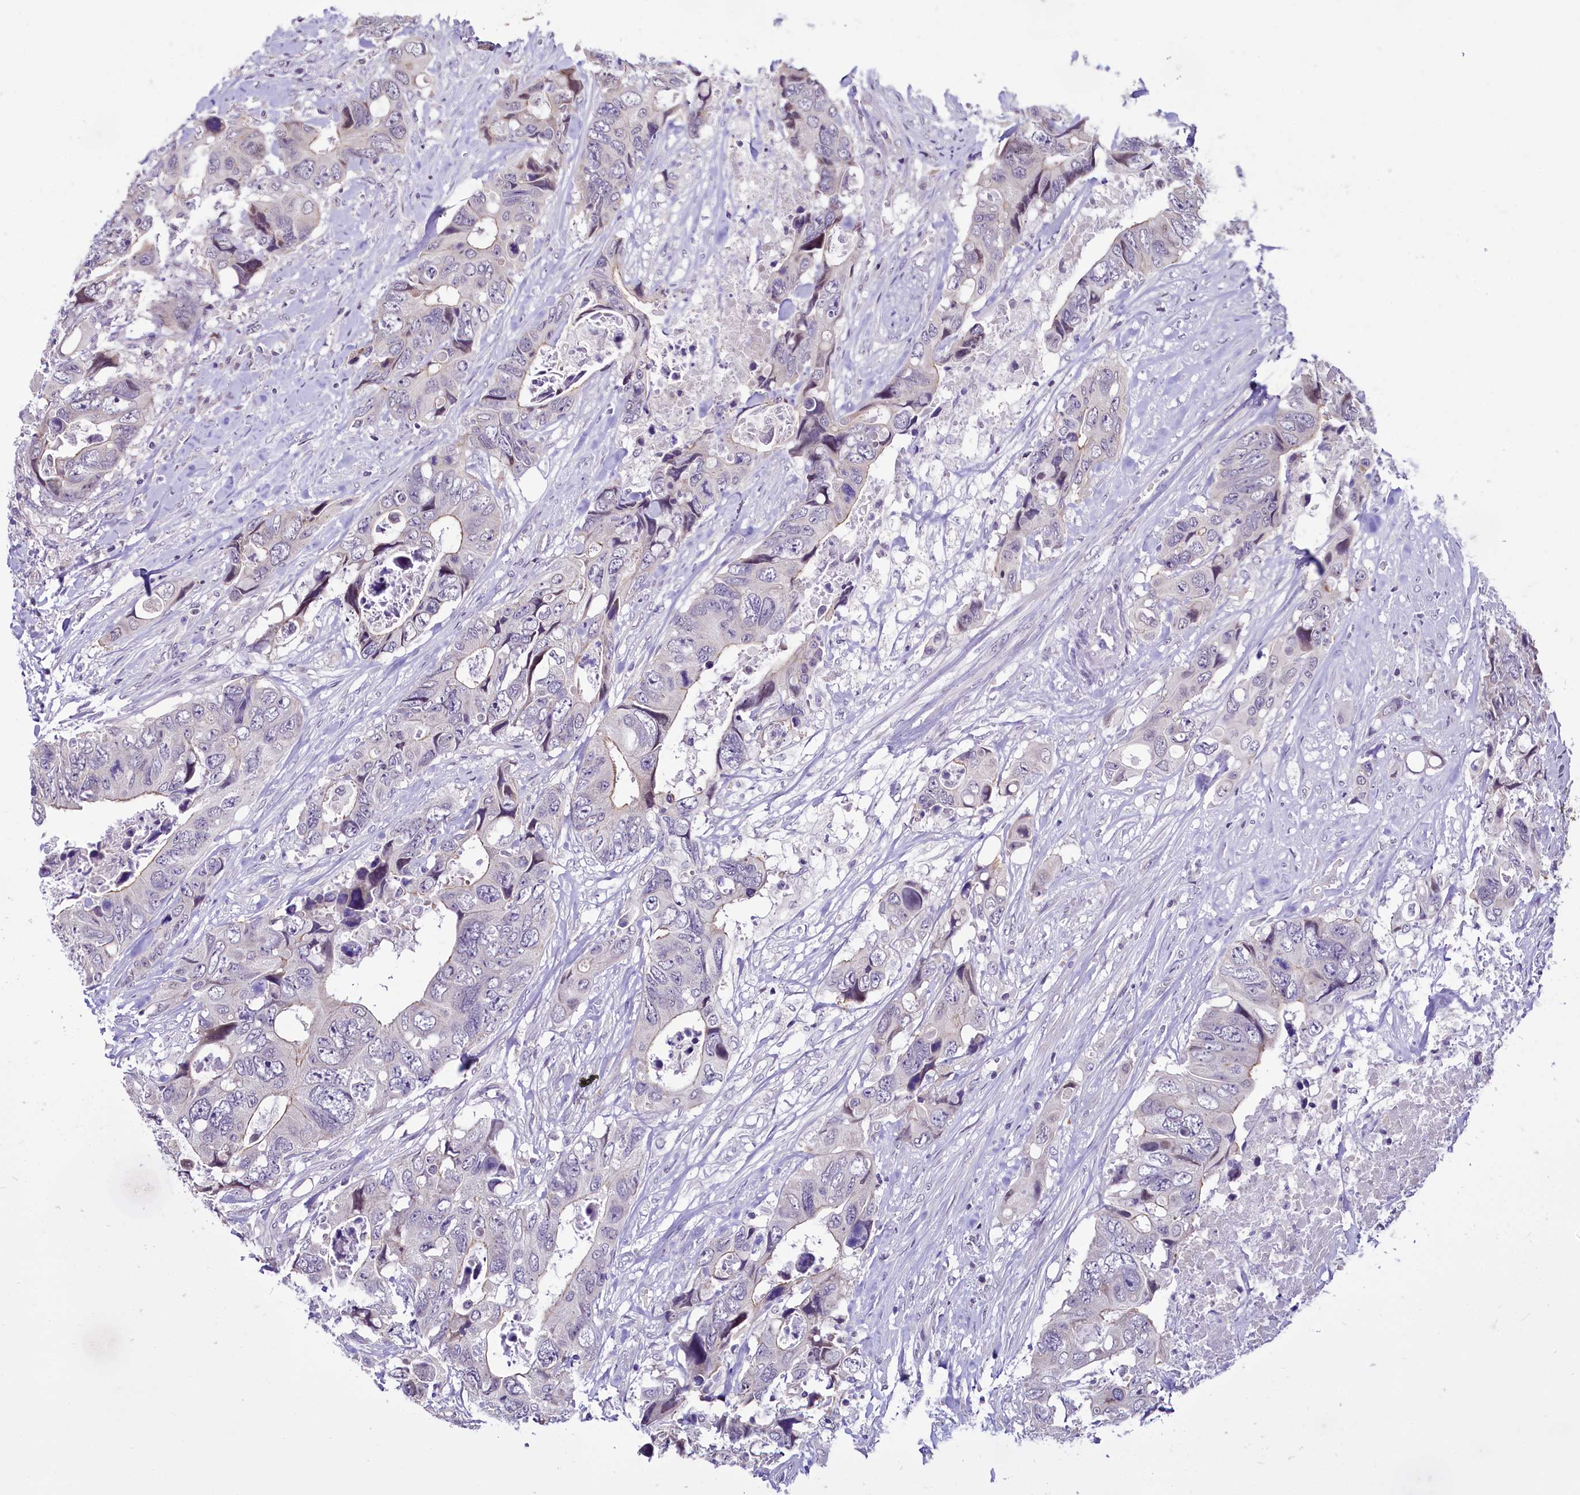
{"staining": {"intensity": "negative", "quantity": "none", "location": "none"}, "tissue": "colorectal cancer", "cell_type": "Tumor cells", "image_type": "cancer", "snomed": [{"axis": "morphology", "description": "Adenocarcinoma, NOS"}, {"axis": "topography", "description": "Rectum"}], "caption": "Colorectal adenocarcinoma was stained to show a protein in brown. There is no significant positivity in tumor cells. Nuclei are stained in blue.", "gene": "BANK1", "patient": {"sex": "male", "age": 57}}